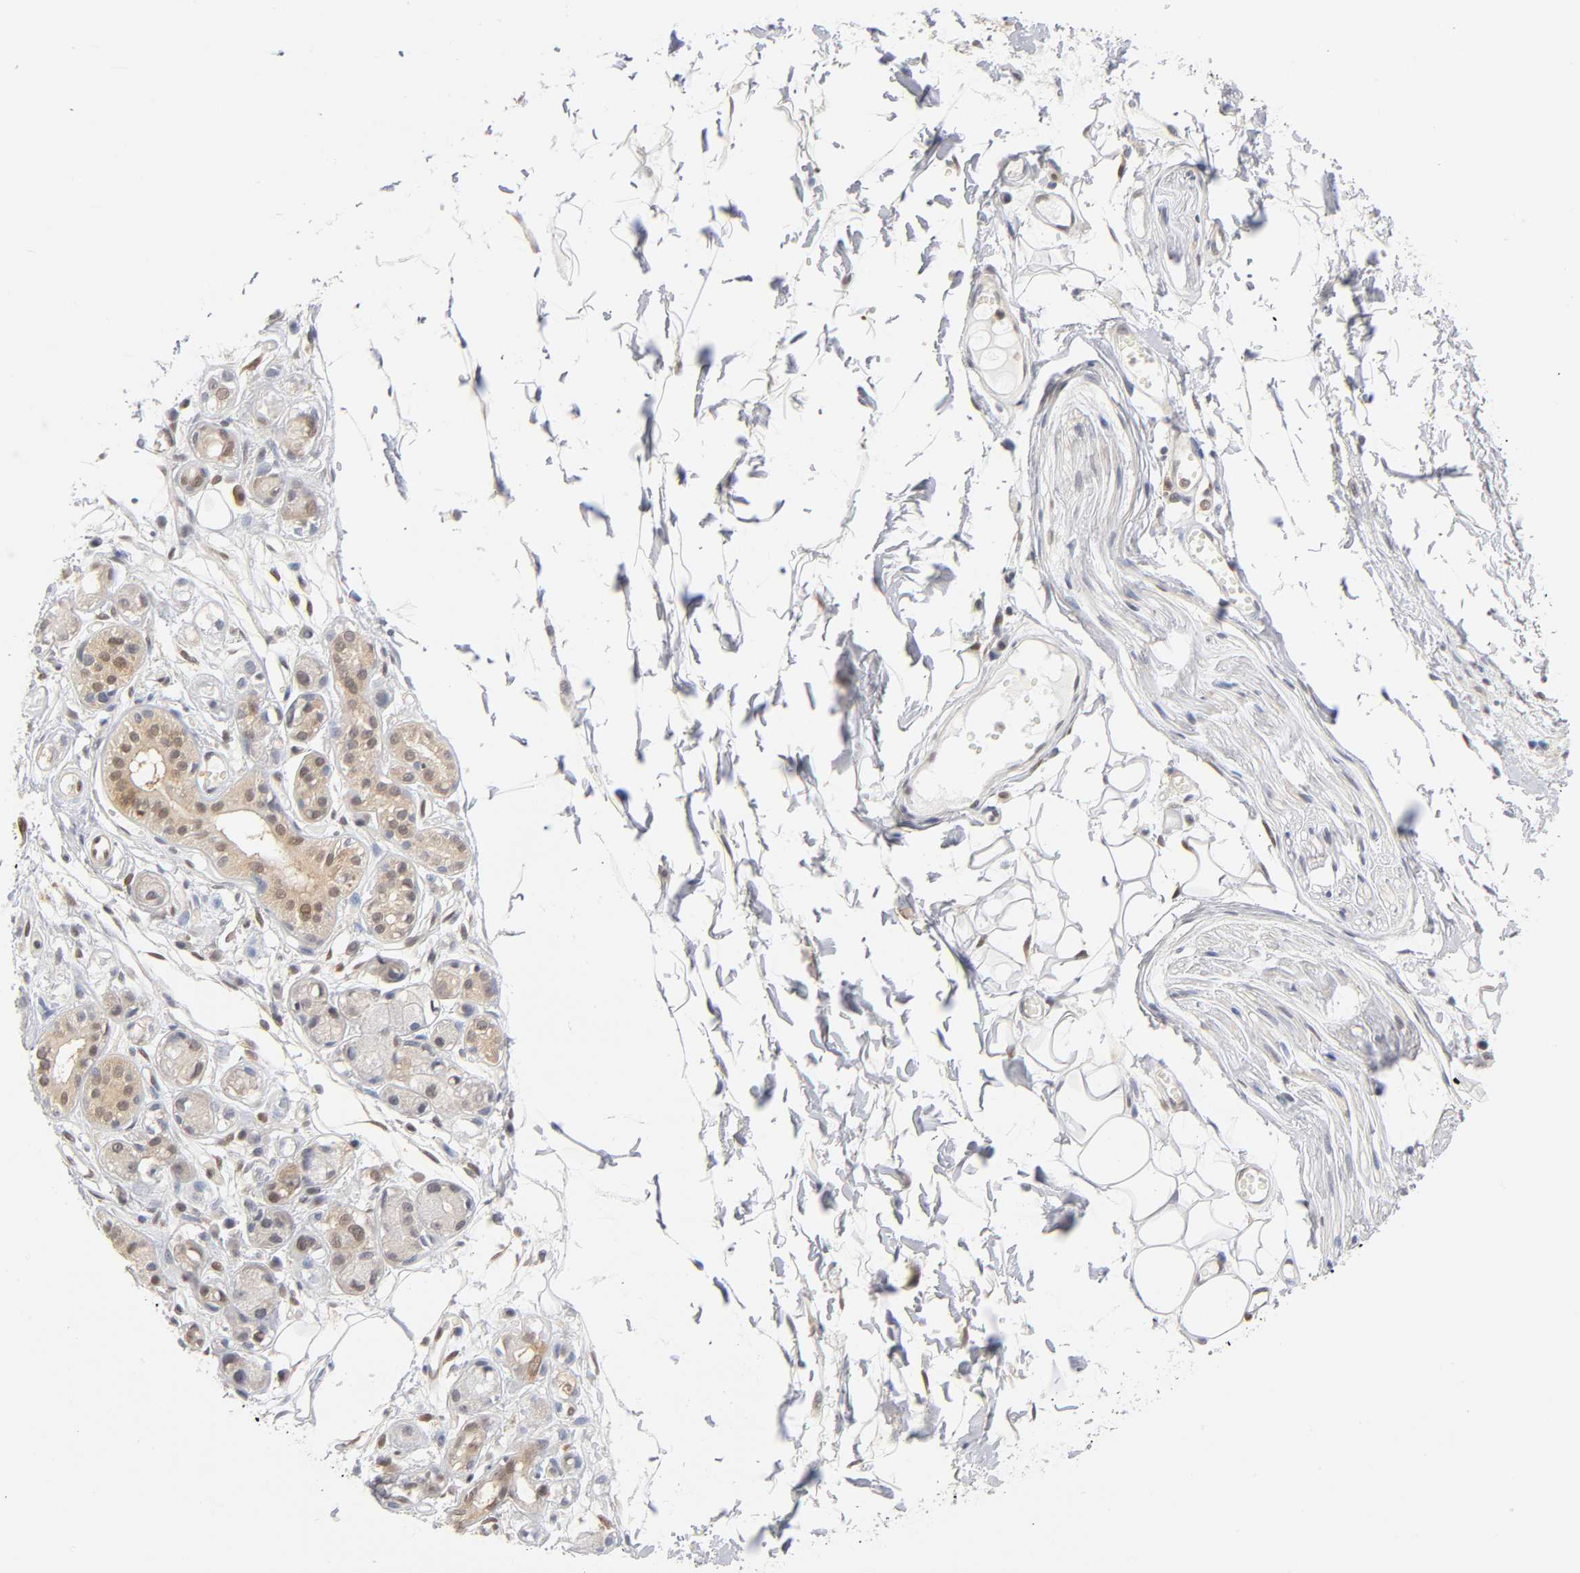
{"staining": {"intensity": "negative", "quantity": "none", "location": "none"}, "tissue": "adipose tissue", "cell_type": "Adipocytes", "image_type": "normal", "snomed": [{"axis": "morphology", "description": "Normal tissue, NOS"}, {"axis": "morphology", "description": "Inflammation, NOS"}, {"axis": "topography", "description": "Vascular tissue"}, {"axis": "topography", "description": "Salivary gland"}], "caption": "Adipose tissue stained for a protein using IHC demonstrates no expression adipocytes.", "gene": "DFFB", "patient": {"sex": "female", "age": 75}}